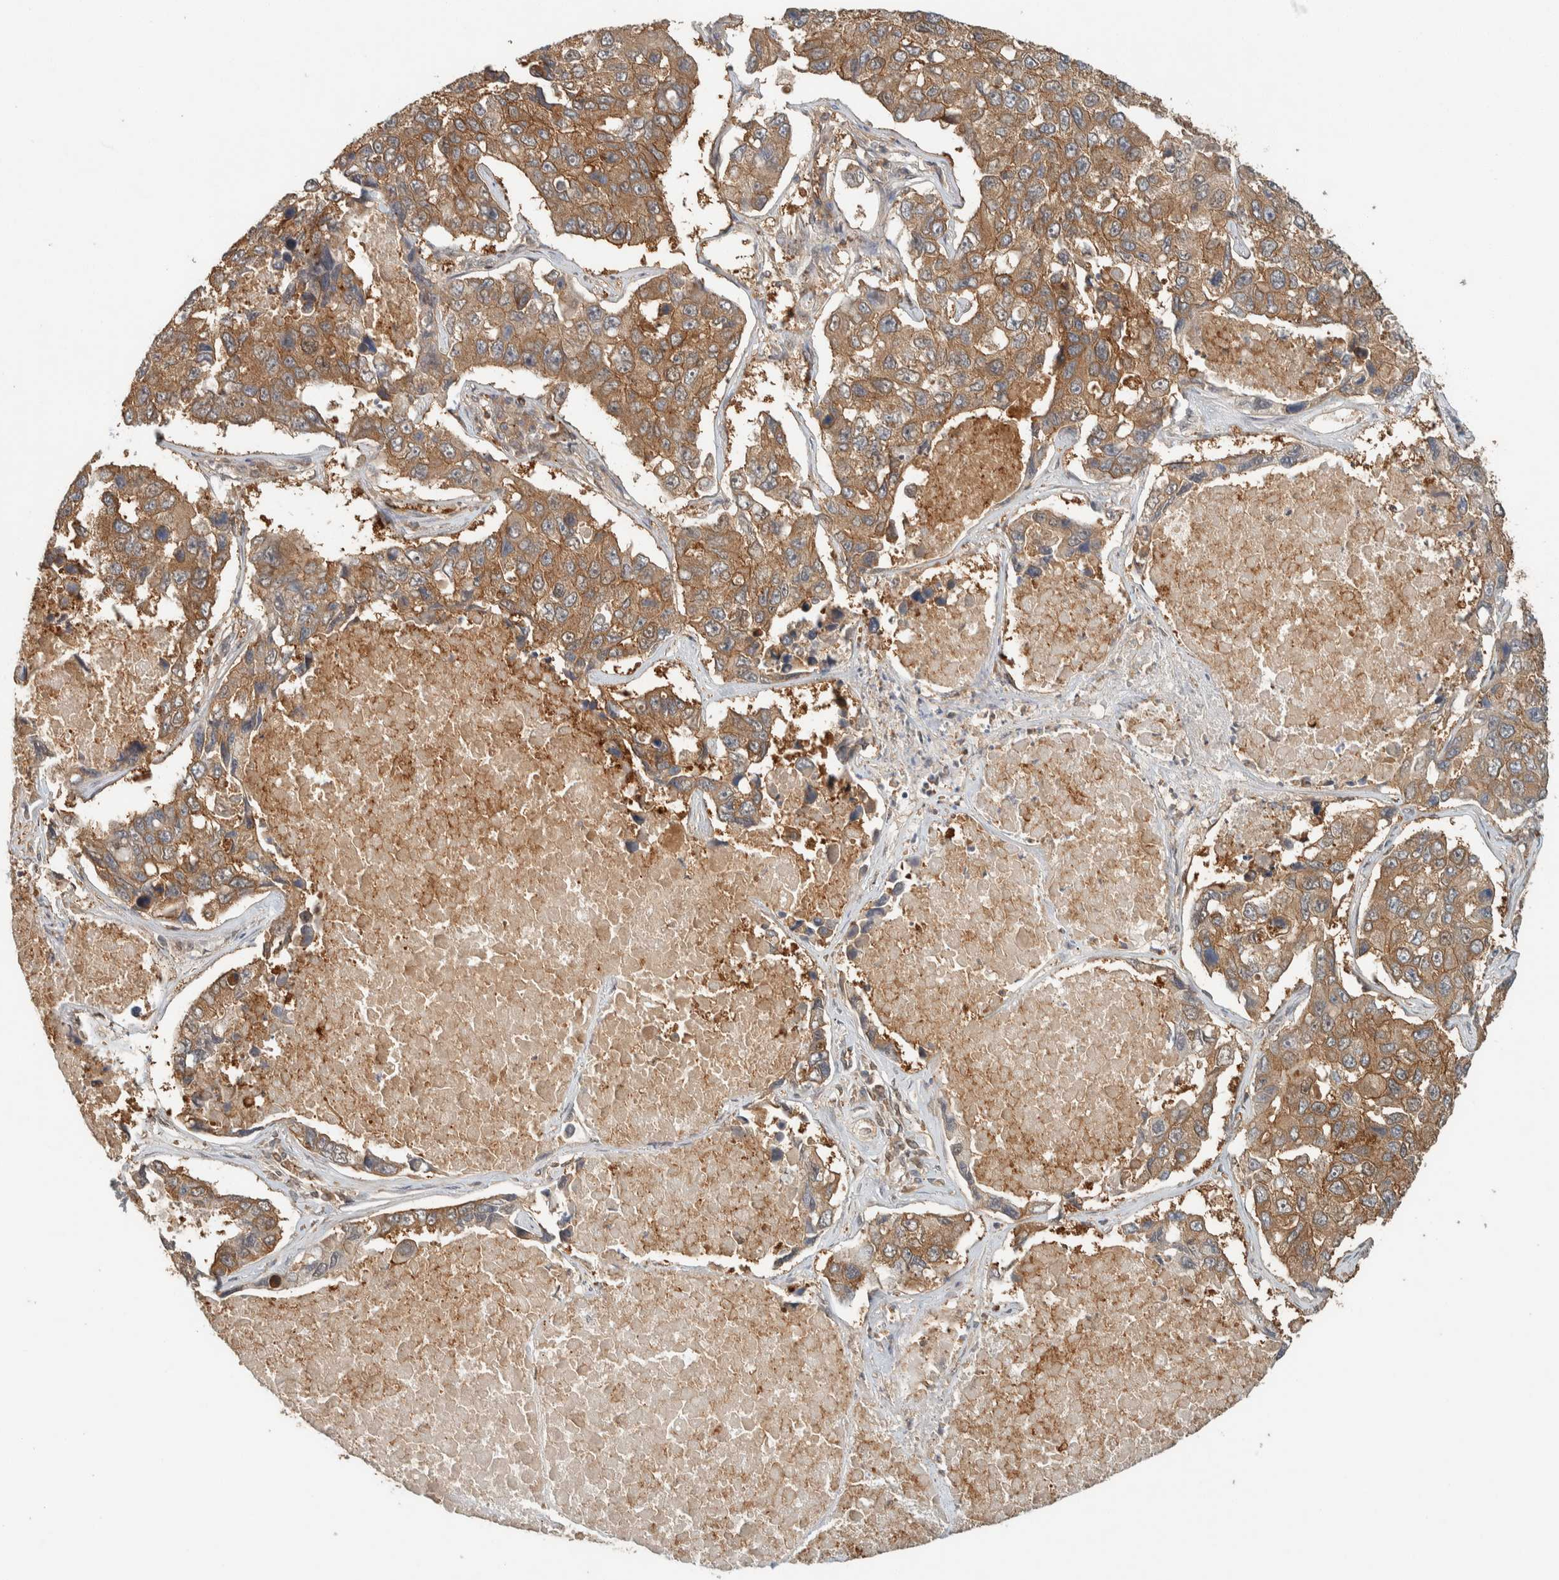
{"staining": {"intensity": "moderate", "quantity": ">75%", "location": "cytoplasmic/membranous"}, "tissue": "lung cancer", "cell_type": "Tumor cells", "image_type": "cancer", "snomed": [{"axis": "morphology", "description": "Adenocarcinoma, NOS"}, {"axis": "topography", "description": "Lung"}], "caption": "Immunohistochemistry (IHC) photomicrograph of lung cancer stained for a protein (brown), which exhibits medium levels of moderate cytoplasmic/membranous staining in about >75% of tumor cells.", "gene": "ZNF567", "patient": {"sex": "male", "age": 64}}